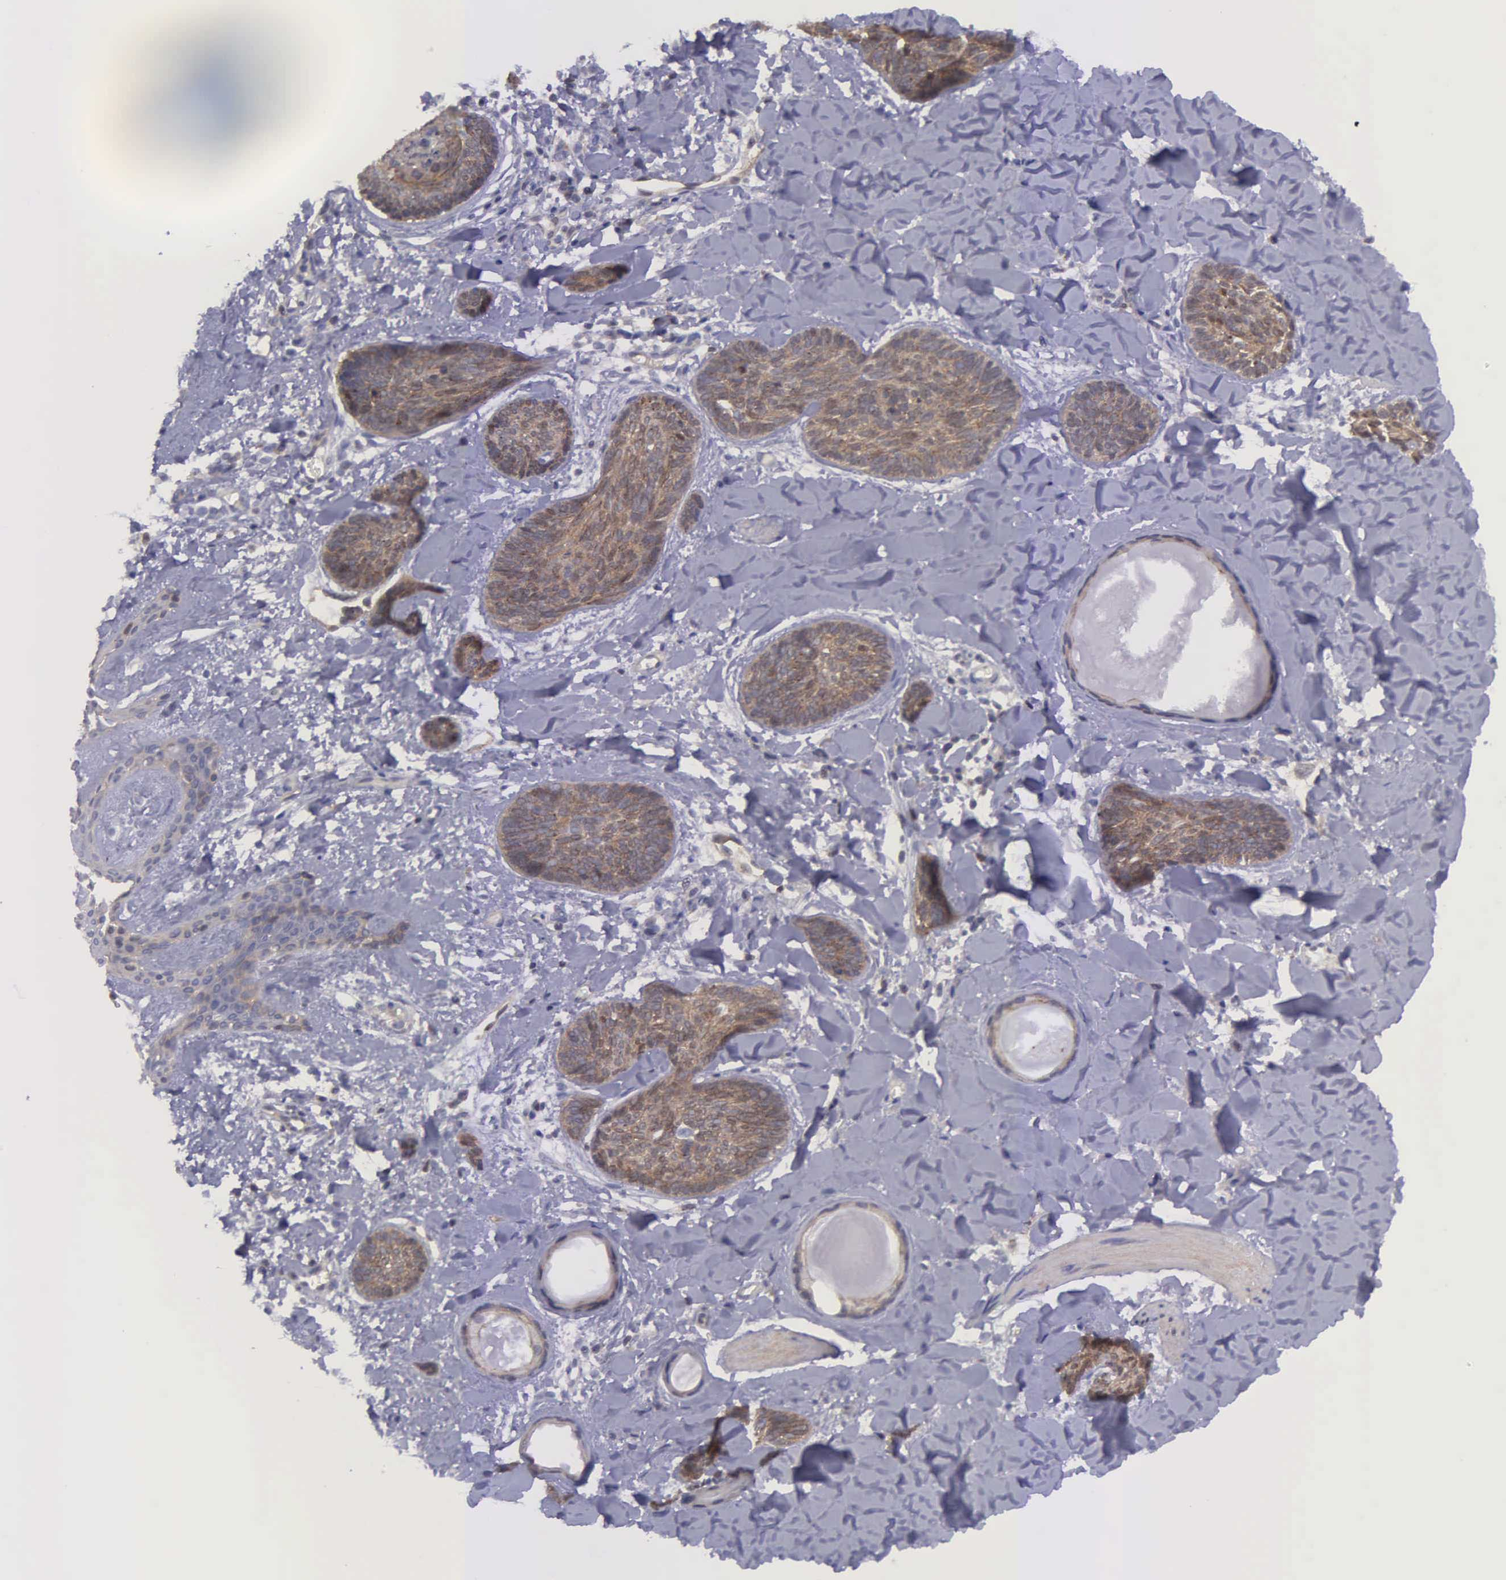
{"staining": {"intensity": "moderate", "quantity": "25%-75%", "location": "cytoplasmic/membranous"}, "tissue": "skin cancer", "cell_type": "Tumor cells", "image_type": "cancer", "snomed": [{"axis": "morphology", "description": "Basal cell carcinoma"}, {"axis": "topography", "description": "Skin"}], "caption": "Immunohistochemical staining of human skin cancer (basal cell carcinoma) exhibits medium levels of moderate cytoplasmic/membranous protein expression in about 25%-75% of tumor cells. (brown staining indicates protein expression, while blue staining denotes nuclei).", "gene": "MICAL3", "patient": {"sex": "female", "age": 81}}